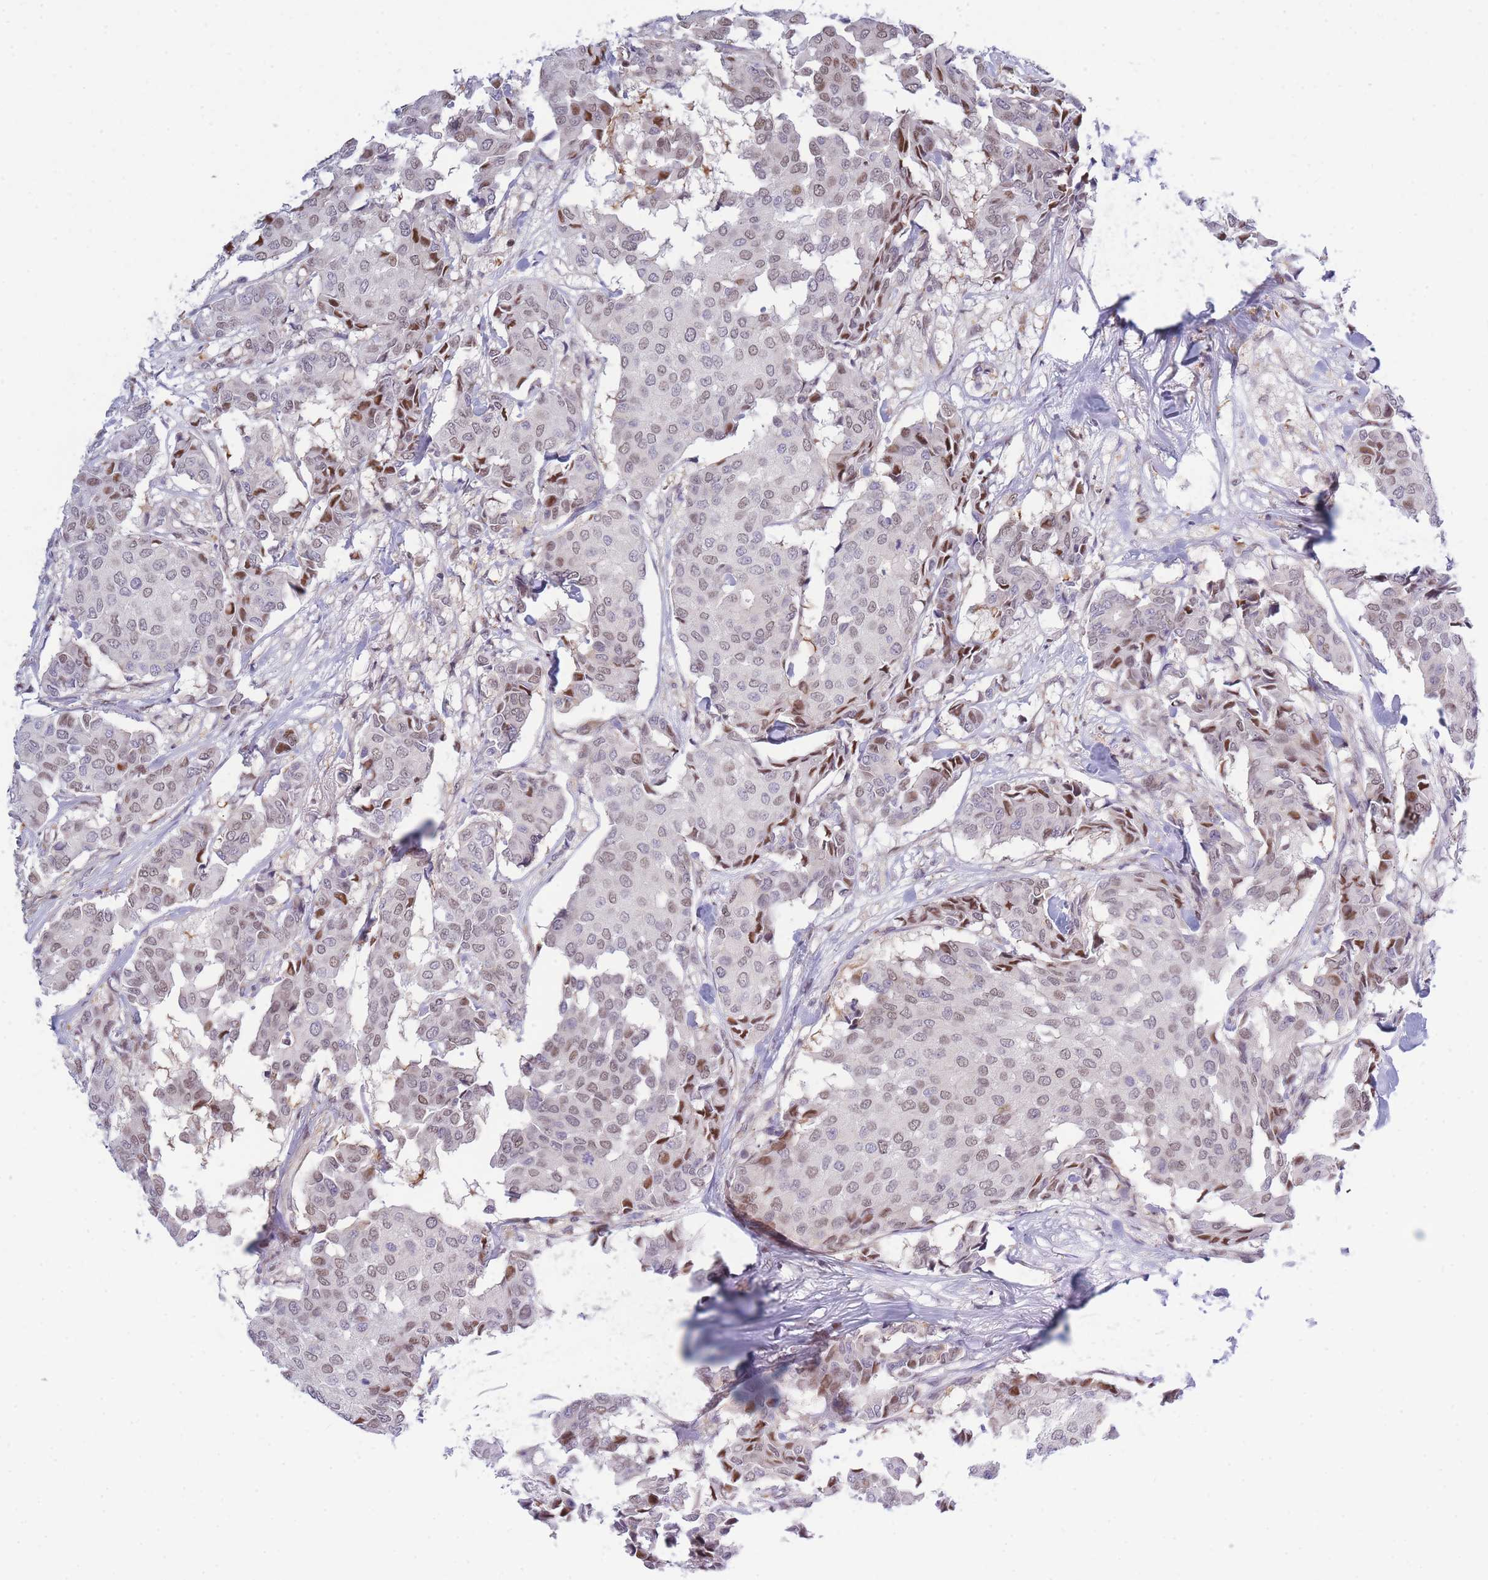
{"staining": {"intensity": "weak", "quantity": "25%-75%", "location": "nuclear"}, "tissue": "breast cancer", "cell_type": "Tumor cells", "image_type": "cancer", "snomed": [{"axis": "morphology", "description": "Duct carcinoma"}, {"axis": "topography", "description": "Breast"}], "caption": "A micrograph showing weak nuclear staining in about 25%-75% of tumor cells in intraductal carcinoma (breast), as visualized by brown immunohistochemical staining.", "gene": "CRACD", "patient": {"sex": "female", "age": 75}}